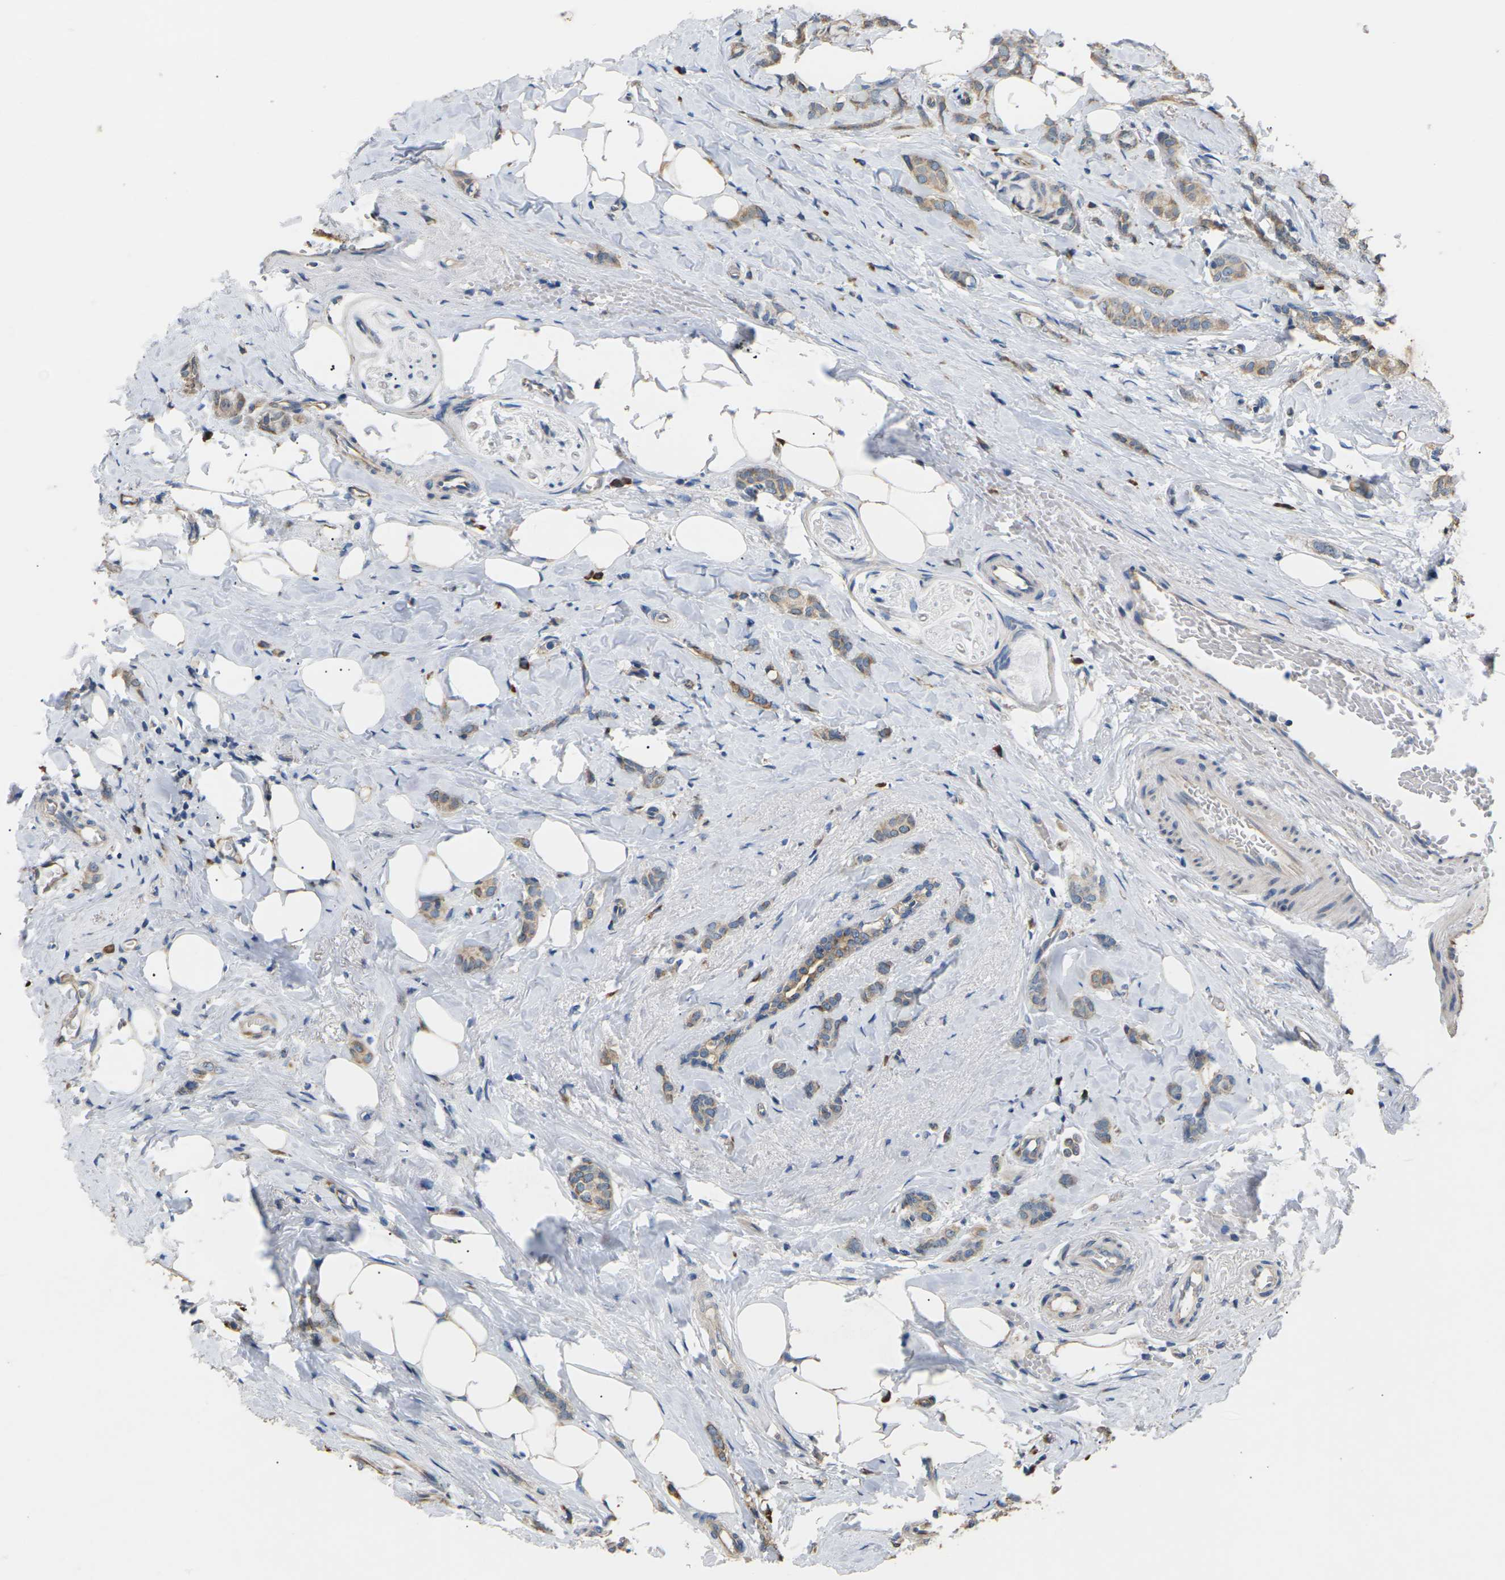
{"staining": {"intensity": "moderate", "quantity": ">75%", "location": "cytoplasmic/membranous"}, "tissue": "breast cancer", "cell_type": "Tumor cells", "image_type": "cancer", "snomed": [{"axis": "morphology", "description": "Lobular carcinoma"}, {"axis": "topography", "description": "Breast"}], "caption": "This is a histology image of IHC staining of breast lobular carcinoma, which shows moderate positivity in the cytoplasmic/membranous of tumor cells.", "gene": "KLHDC8B", "patient": {"sex": "female", "age": 60}}